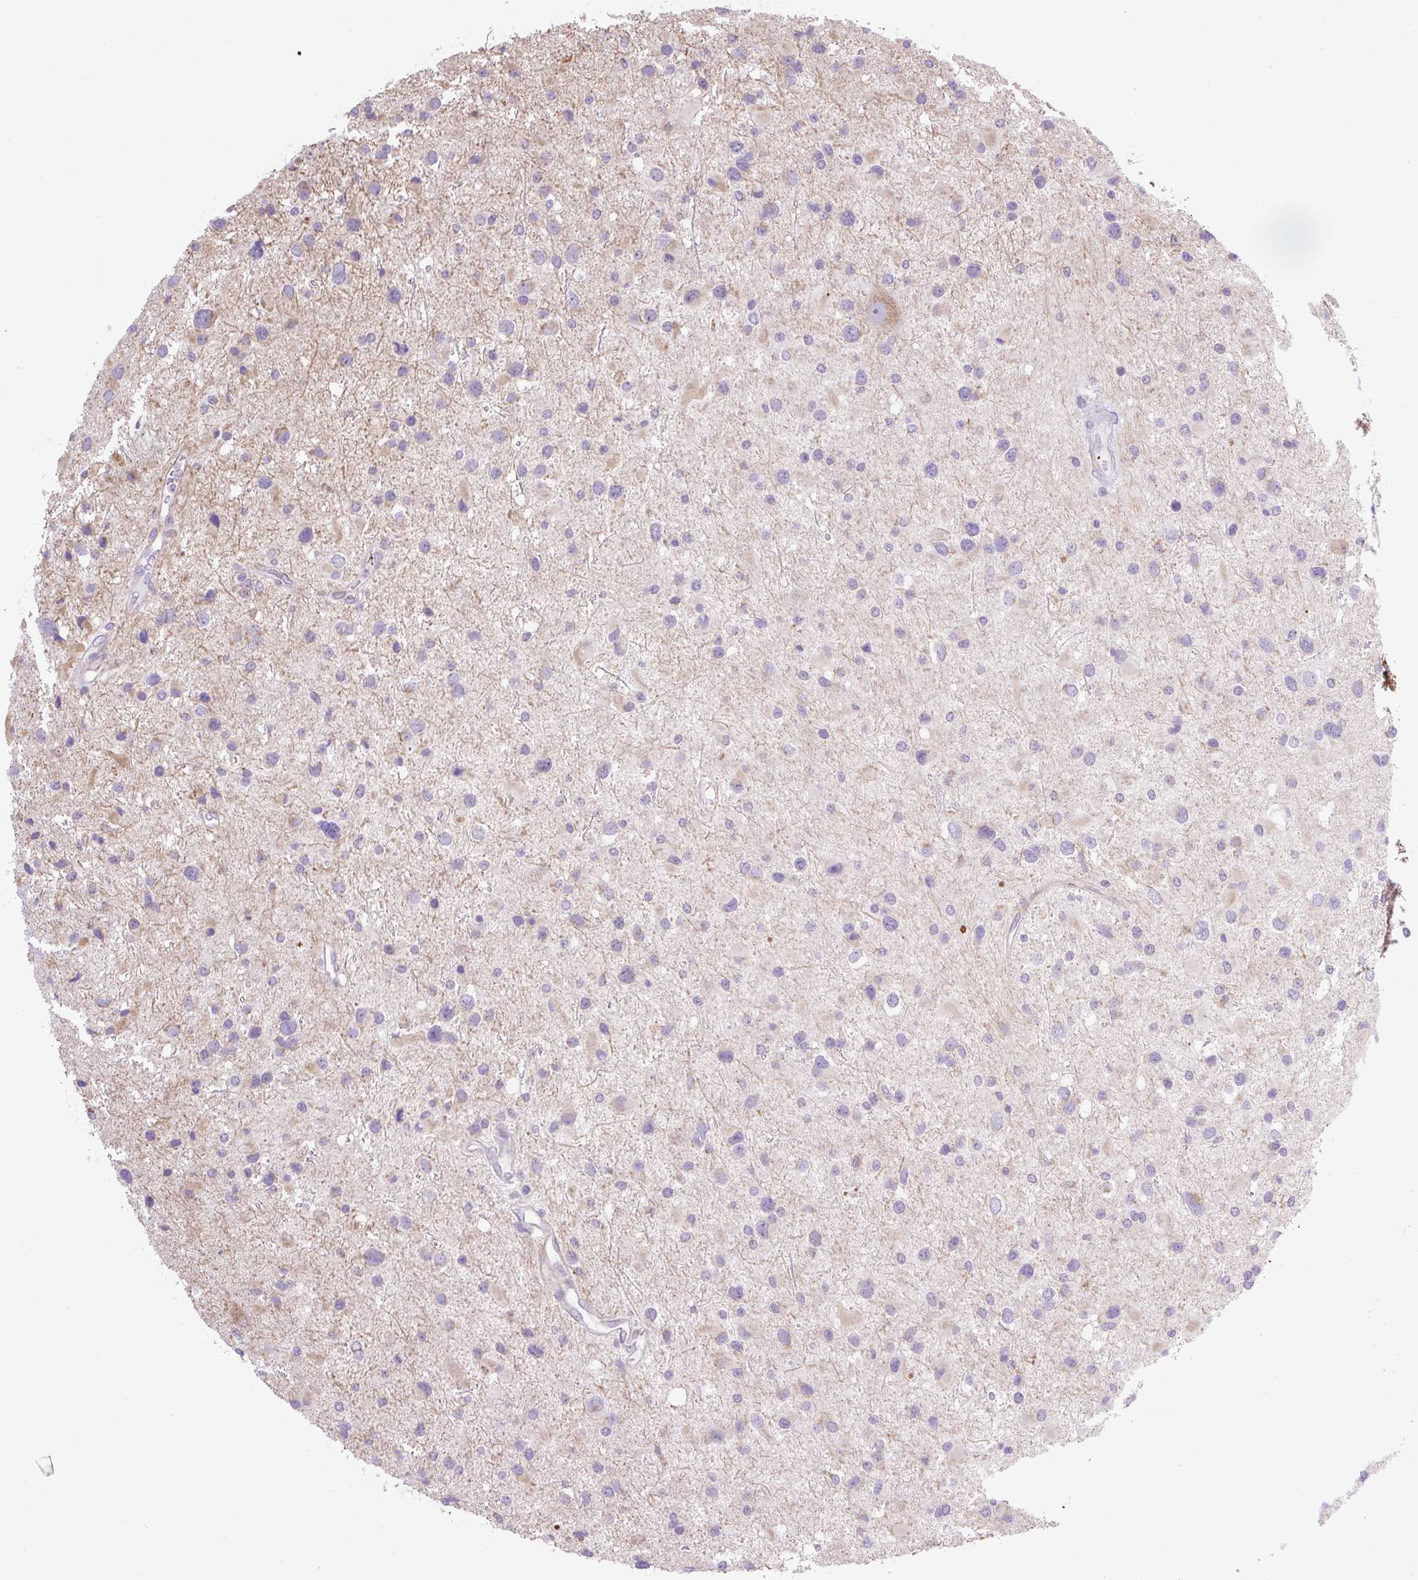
{"staining": {"intensity": "negative", "quantity": "none", "location": "none"}, "tissue": "glioma", "cell_type": "Tumor cells", "image_type": "cancer", "snomed": [{"axis": "morphology", "description": "Glioma, malignant, Low grade"}, {"axis": "topography", "description": "Brain"}], "caption": "Immunohistochemical staining of malignant glioma (low-grade) shows no significant staining in tumor cells.", "gene": "RNASE10", "patient": {"sex": "female", "age": 32}}